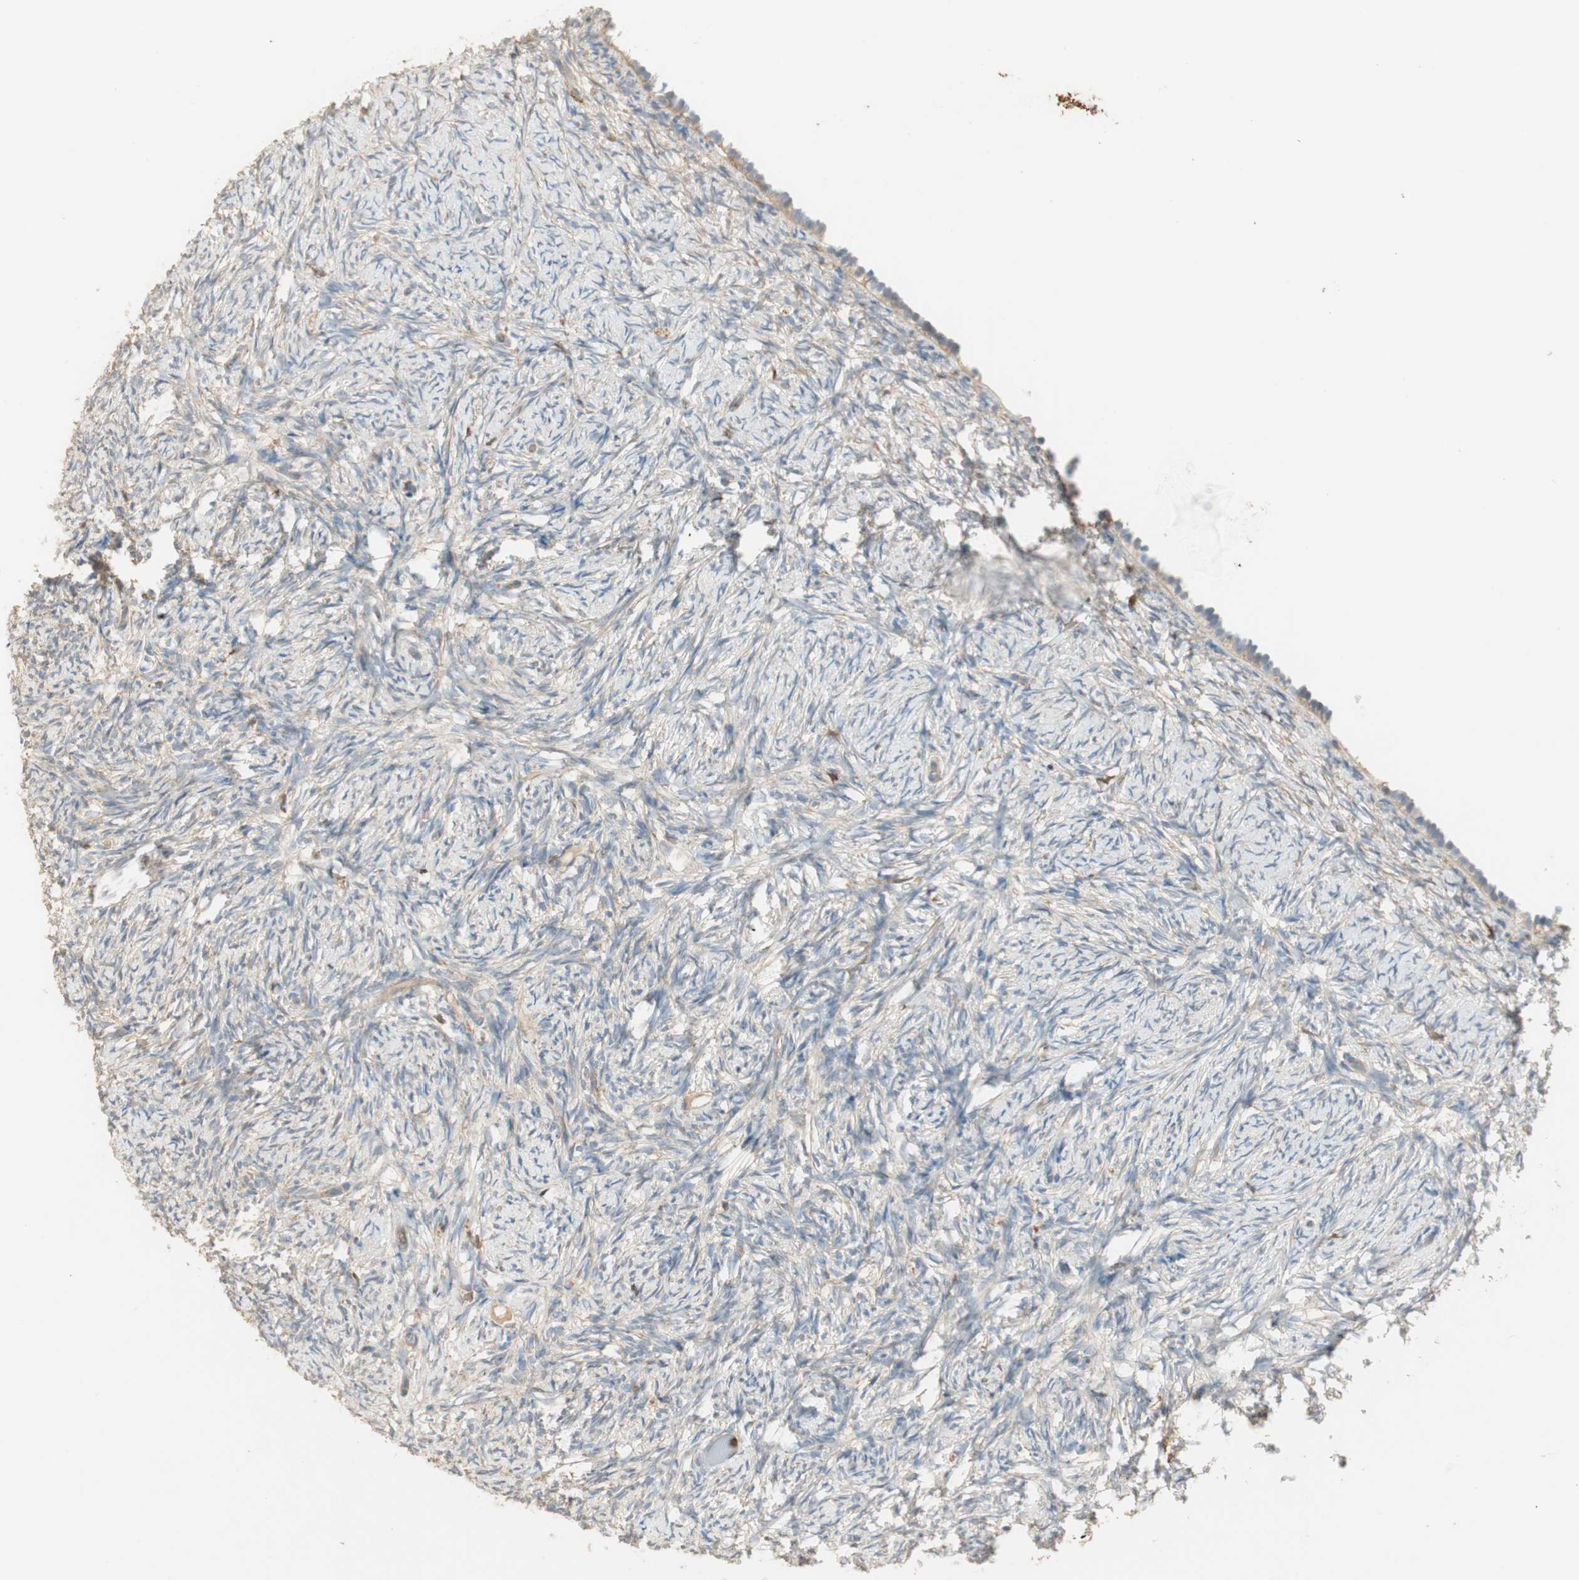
{"staining": {"intensity": "weak", "quantity": "25%-75%", "location": "cytoplasmic/membranous"}, "tissue": "ovary", "cell_type": "Ovarian stroma cells", "image_type": "normal", "snomed": [{"axis": "morphology", "description": "Normal tissue, NOS"}, {"axis": "topography", "description": "Ovary"}], "caption": "IHC of benign human ovary demonstrates low levels of weak cytoplasmic/membranous staining in approximately 25%-75% of ovarian stroma cells.", "gene": "CRLF3", "patient": {"sex": "female", "age": 60}}